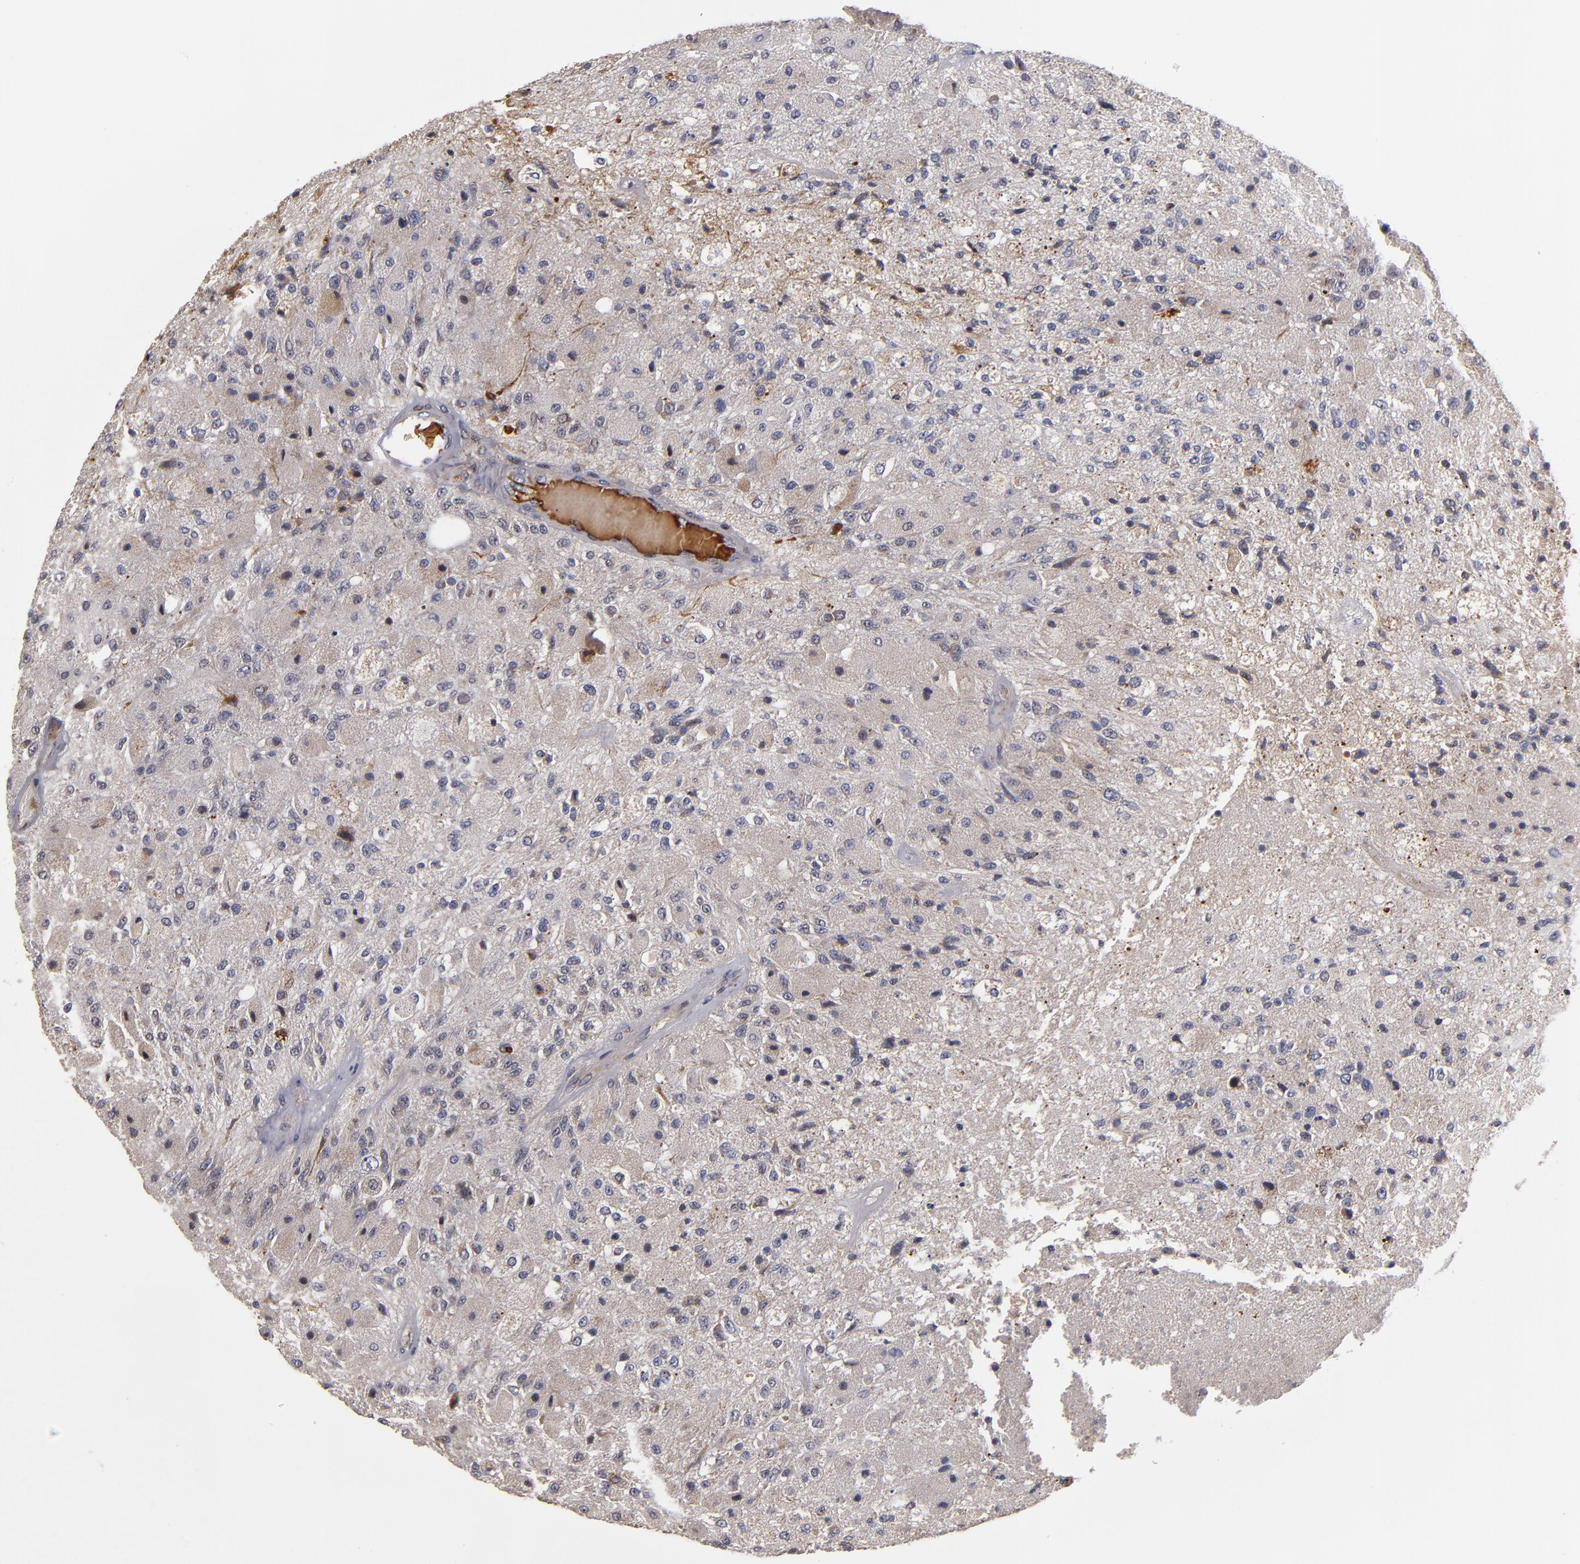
{"staining": {"intensity": "negative", "quantity": "none", "location": "none"}, "tissue": "glioma", "cell_type": "Tumor cells", "image_type": "cancer", "snomed": [{"axis": "morphology", "description": "Normal tissue, NOS"}, {"axis": "morphology", "description": "Glioma, malignant, High grade"}, {"axis": "topography", "description": "Cerebral cortex"}], "caption": "Micrograph shows no protein staining in tumor cells of glioma tissue.", "gene": "EXD2", "patient": {"sex": "male", "age": 77}}